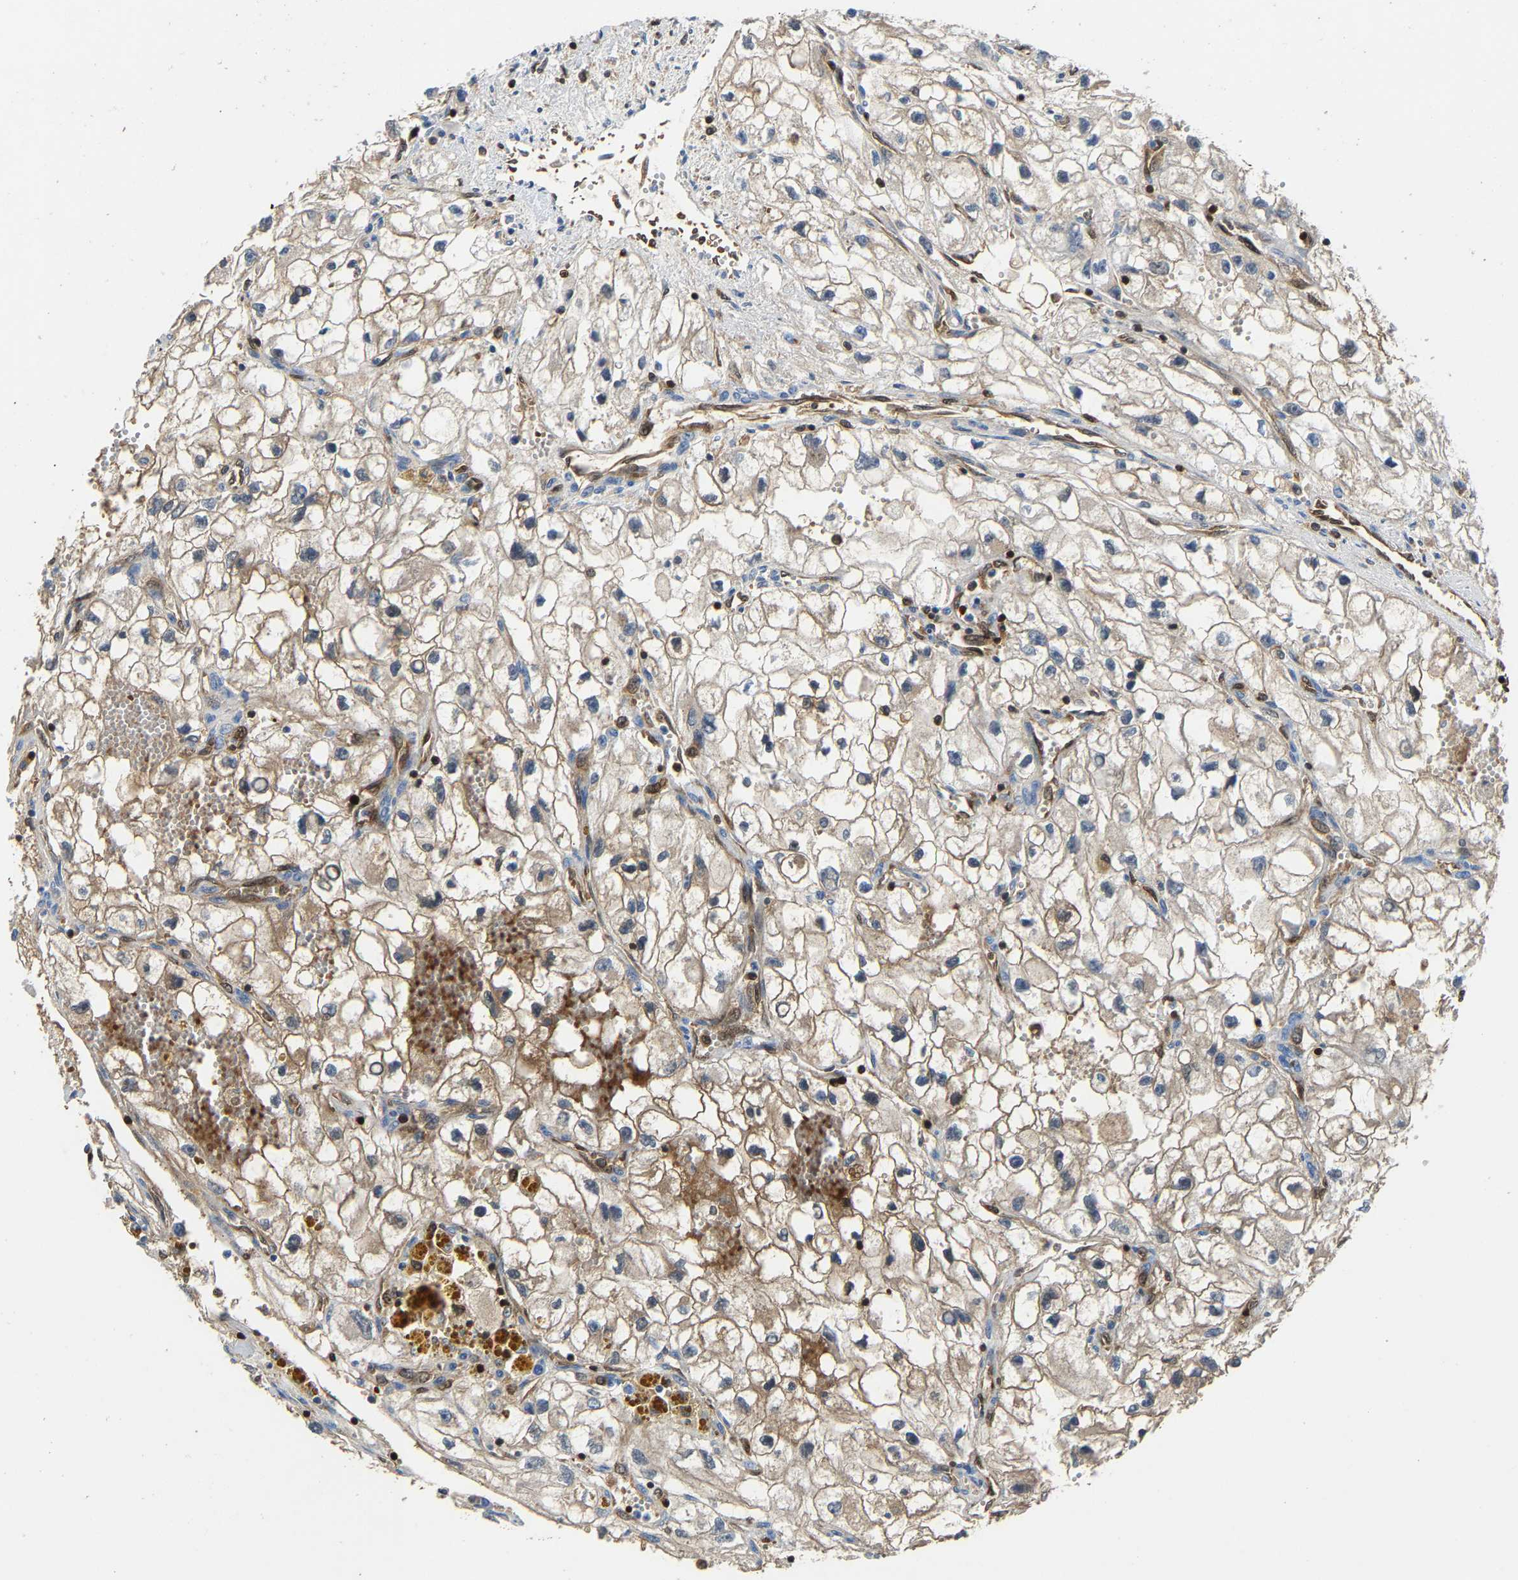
{"staining": {"intensity": "weak", "quantity": "25%-75%", "location": "cytoplasmic/membranous"}, "tissue": "renal cancer", "cell_type": "Tumor cells", "image_type": "cancer", "snomed": [{"axis": "morphology", "description": "Adenocarcinoma, NOS"}, {"axis": "topography", "description": "Kidney"}], "caption": "DAB (3,3'-diaminobenzidine) immunohistochemical staining of human renal adenocarcinoma reveals weak cytoplasmic/membranous protein positivity in approximately 25%-75% of tumor cells.", "gene": "GIMAP7", "patient": {"sex": "female", "age": 70}}